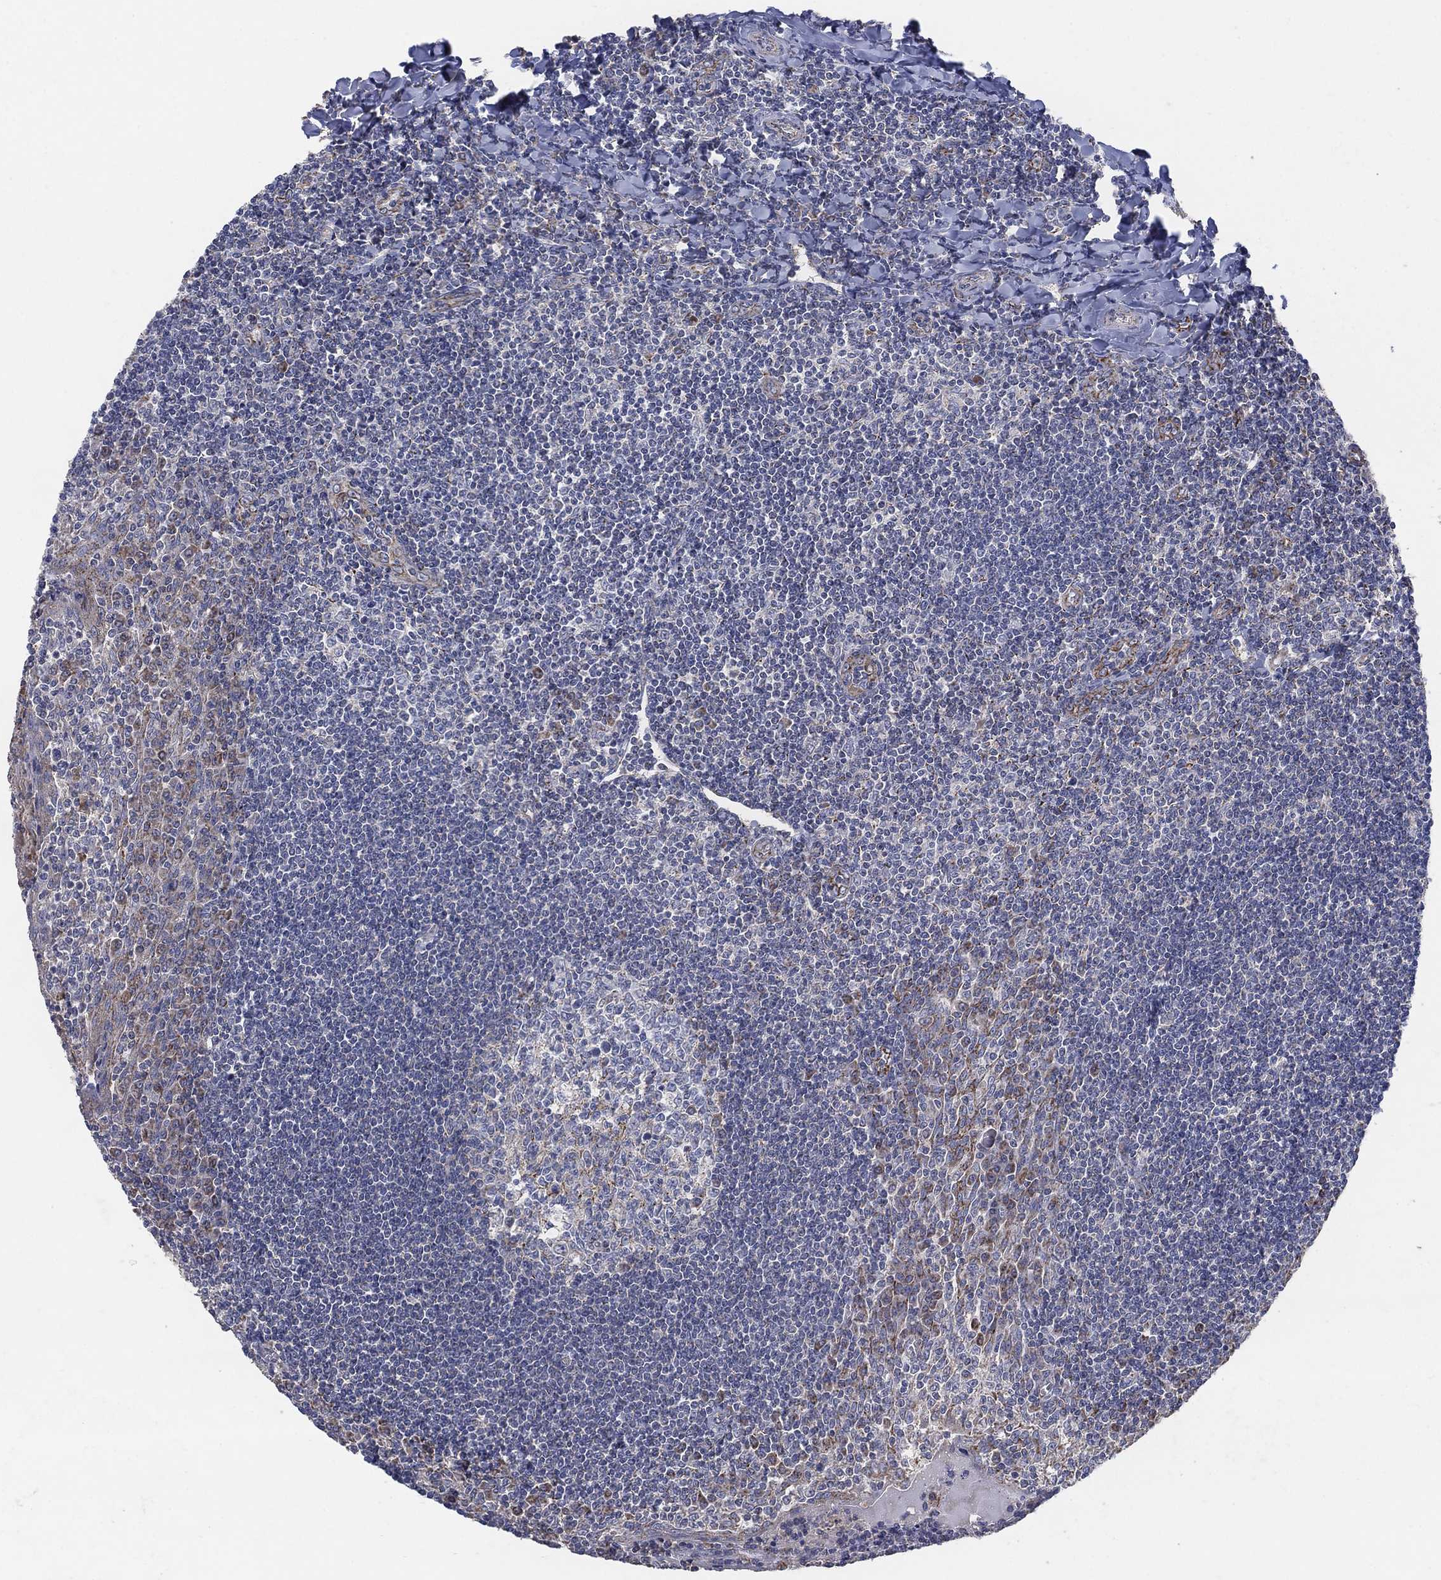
{"staining": {"intensity": "strong", "quantity": "<25%", "location": "cytoplasmic/membranous"}, "tissue": "tonsil", "cell_type": "Germinal center cells", "image_type": "normal", "snomed": [{"axis": "morphology", "description": "Normal tissue, NOS"}, {"axis": "topography", "description": "Tonsil"}], "caption": "Immunohistochemical staining of benign human tonsil demonstrates <25% levels of strong cytoplasmic/membranous protein expression in approximately <25% of germinal center cells.", "gene": "PNPLA2", "patient": {"sex": "female", "age": 12}}